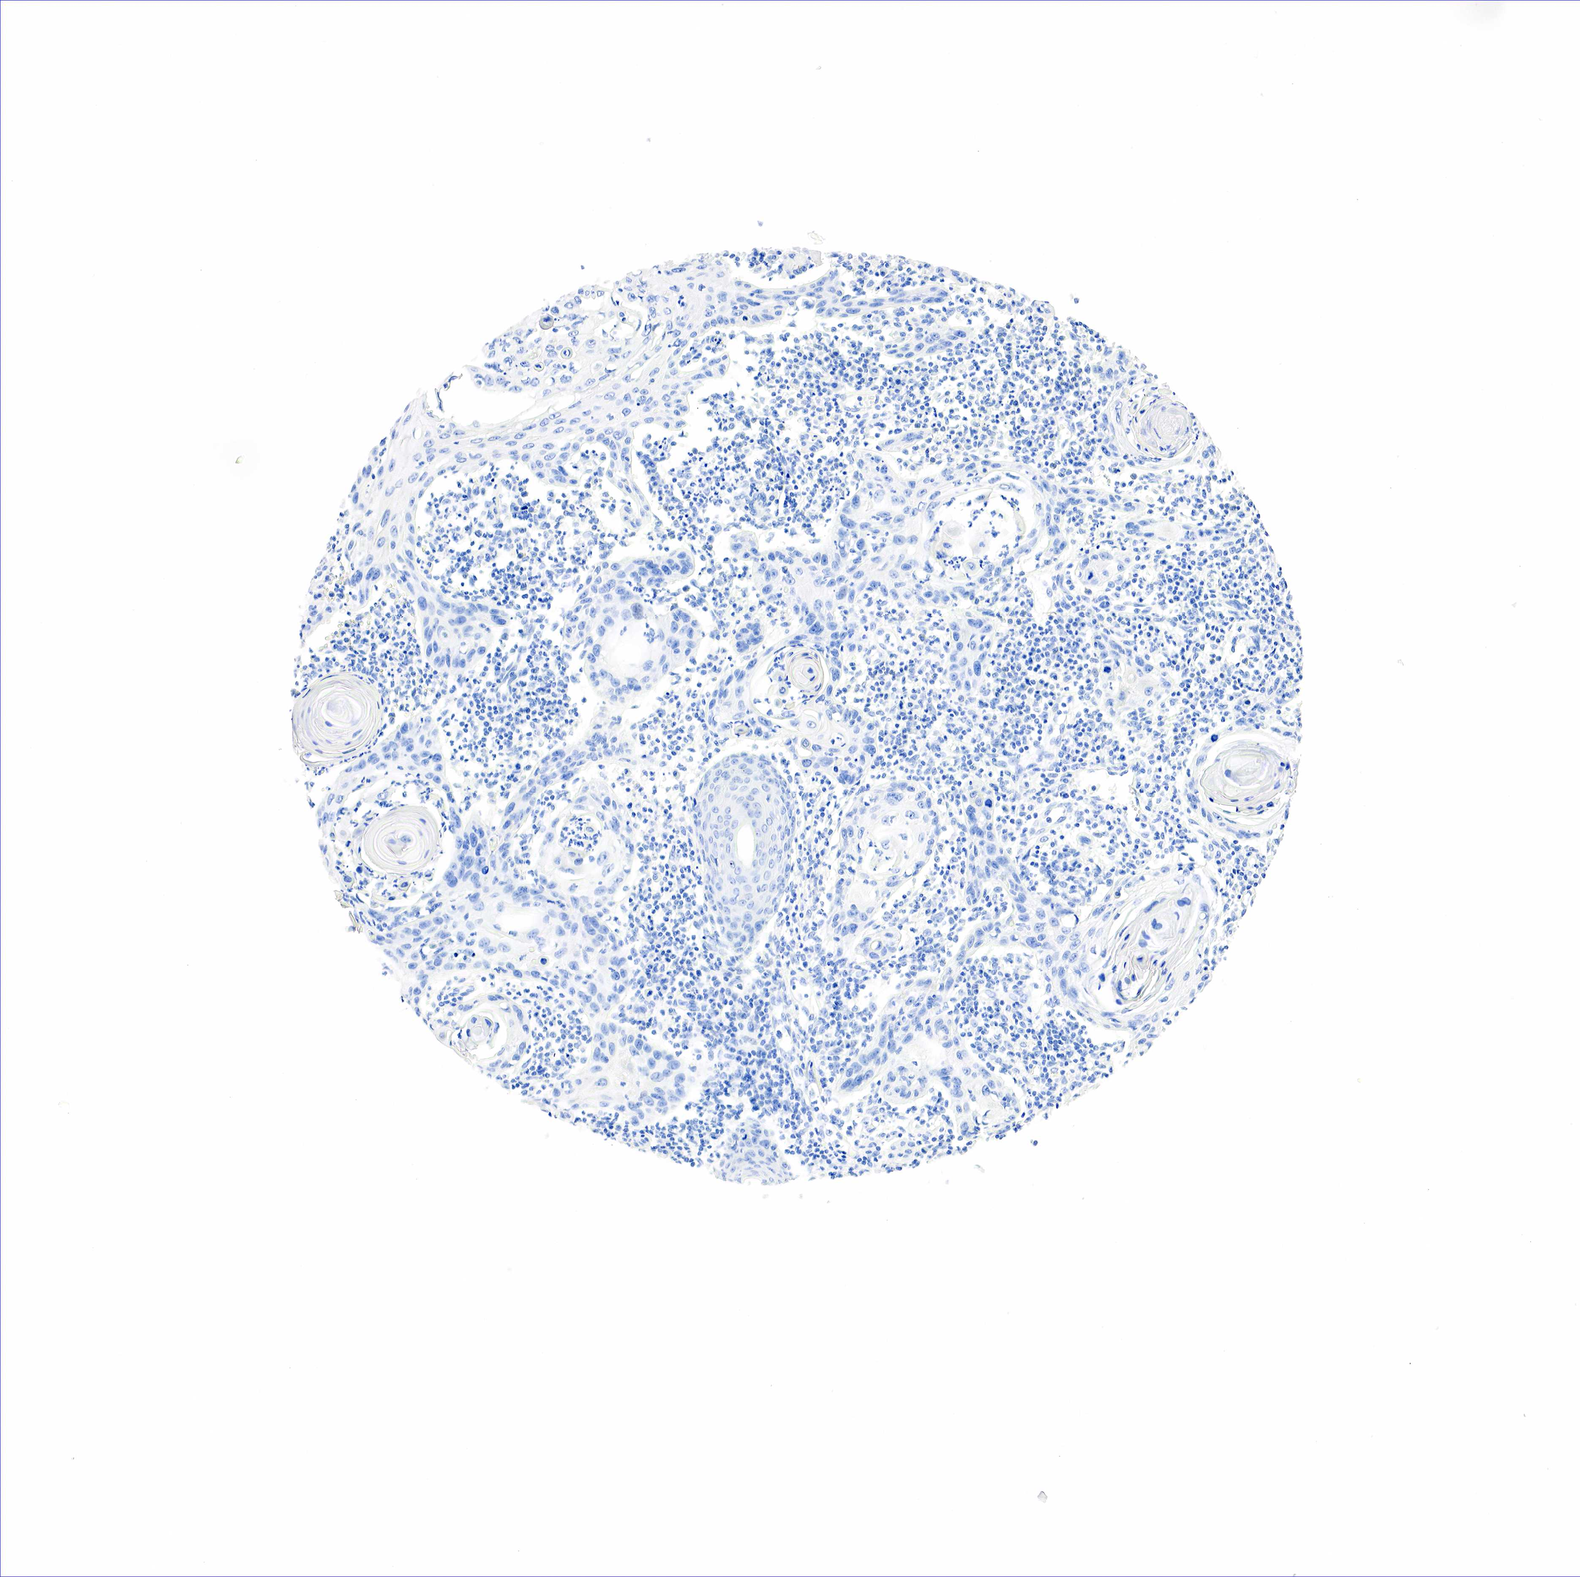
{"staining": {"intensity": "negative", "quantity": "none", "location": "none"}, "tissue": "skin cancer", "cell_type": "Tumor cells", "image_type": "cancer", "snomed": [{"axis": "morphology", "description": "Squamous cell carcinoma, NOS"}, {"axis": "topography", "description": "Skin"}], "caption": "Immunohistochemistry (IHC) histopathology image of neoplastic tissue: human skin cancer (squamous cell carcinoma) stained with DAB displays no significant protein positivity in tumor cells.", "gene": "NKX2-1", "patient": {"sex": "female", "age": 74}}